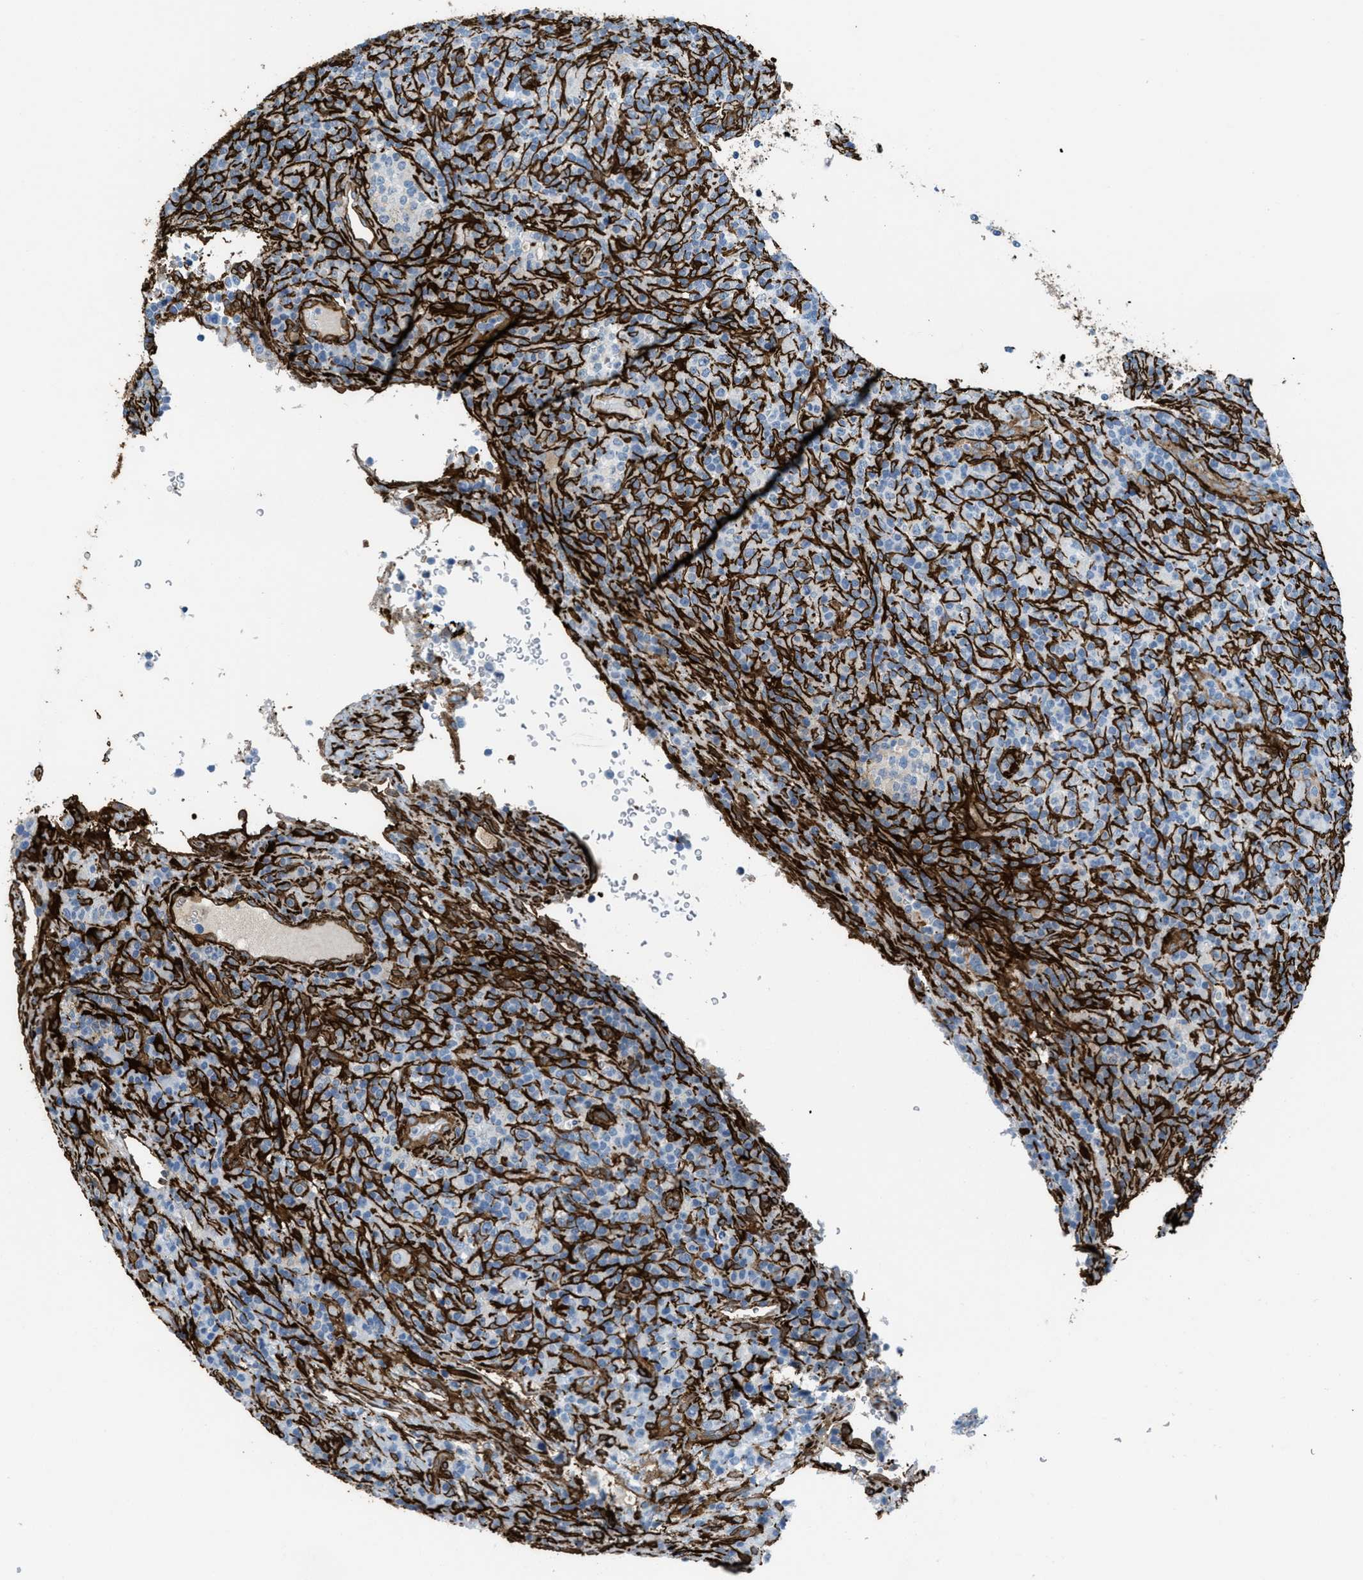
{"staining": {"intensity": "negative", "quantity": "none", "location": "none"}, "tissue": "lymphoma", "cell_type": "Tumor cells", "image_type": "cancer", "snomed": [{"axis": "morphology", "description": "Malignant lymphoma, non-Hodgkin's type, High grade"}, {"axis": "topography", "description": "Lymph node"}], "caption": "An image of lymphoma stained for a protein exhibits no brown staining in tumor cells.", "gene": "CALD1", "patient": {"sex": "female", "age": 76}}